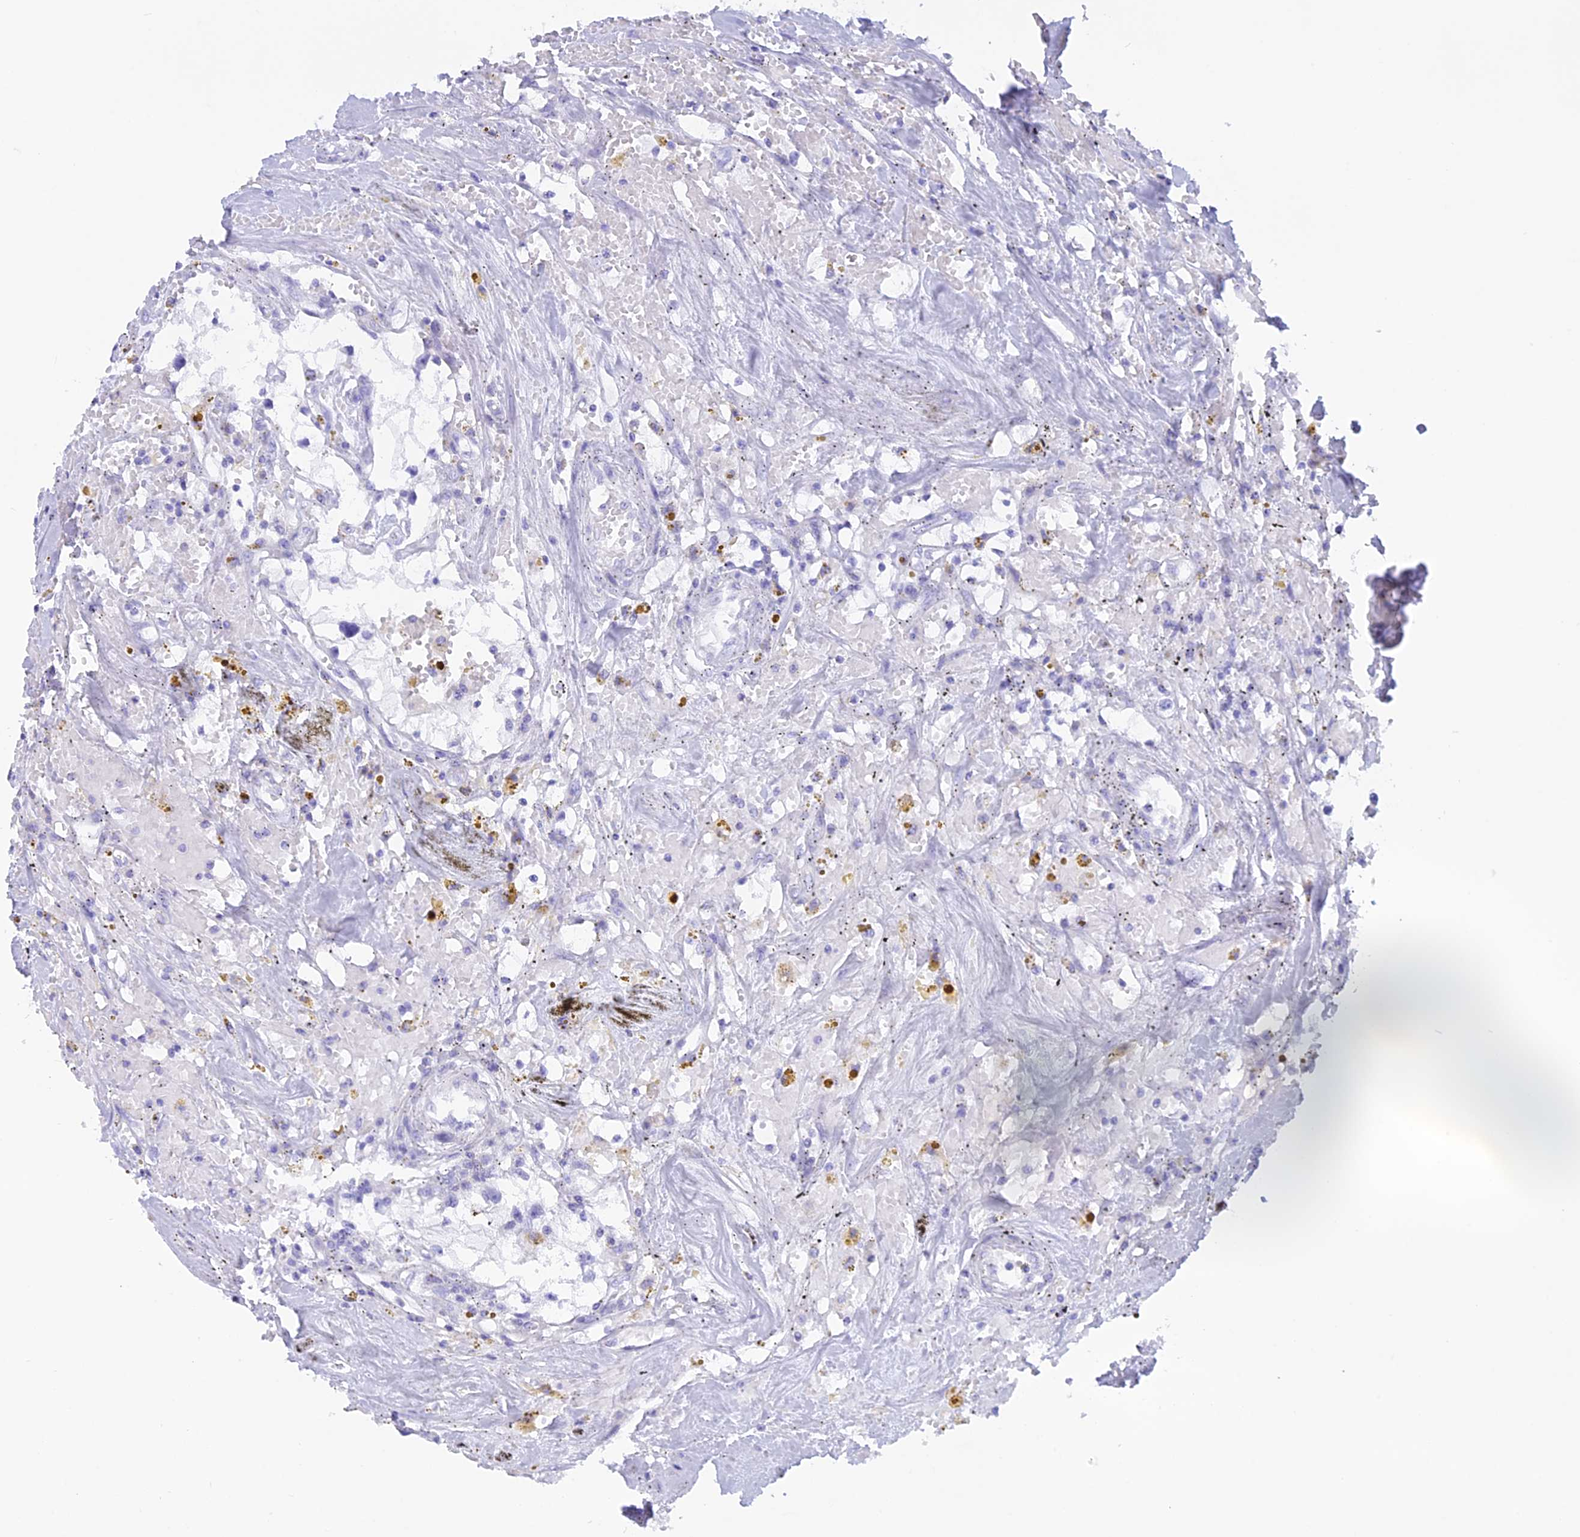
{"staining": {"intensity": "negative", "quantity": "none", "location": "none"}, "tissue": "renal cancer", "cell_type": "Tumor cells", "image_type": "cancer", "snomed": [{"axis": "morphology", "description": "Adenocarcinoma, NOS"}, {"axis": "topography", "description": "Kidney"}], "caption": "Immunohistochemistry (IHC) micrograph of neoplastic tissue: renal cancer (adenocarcinoma) stained with DAB (3,3'-diaminobenzidine) displays no significant protein positivity in tumor cells.", "gene": "RP1", "patient": {"sex": "male", "age": 56}}